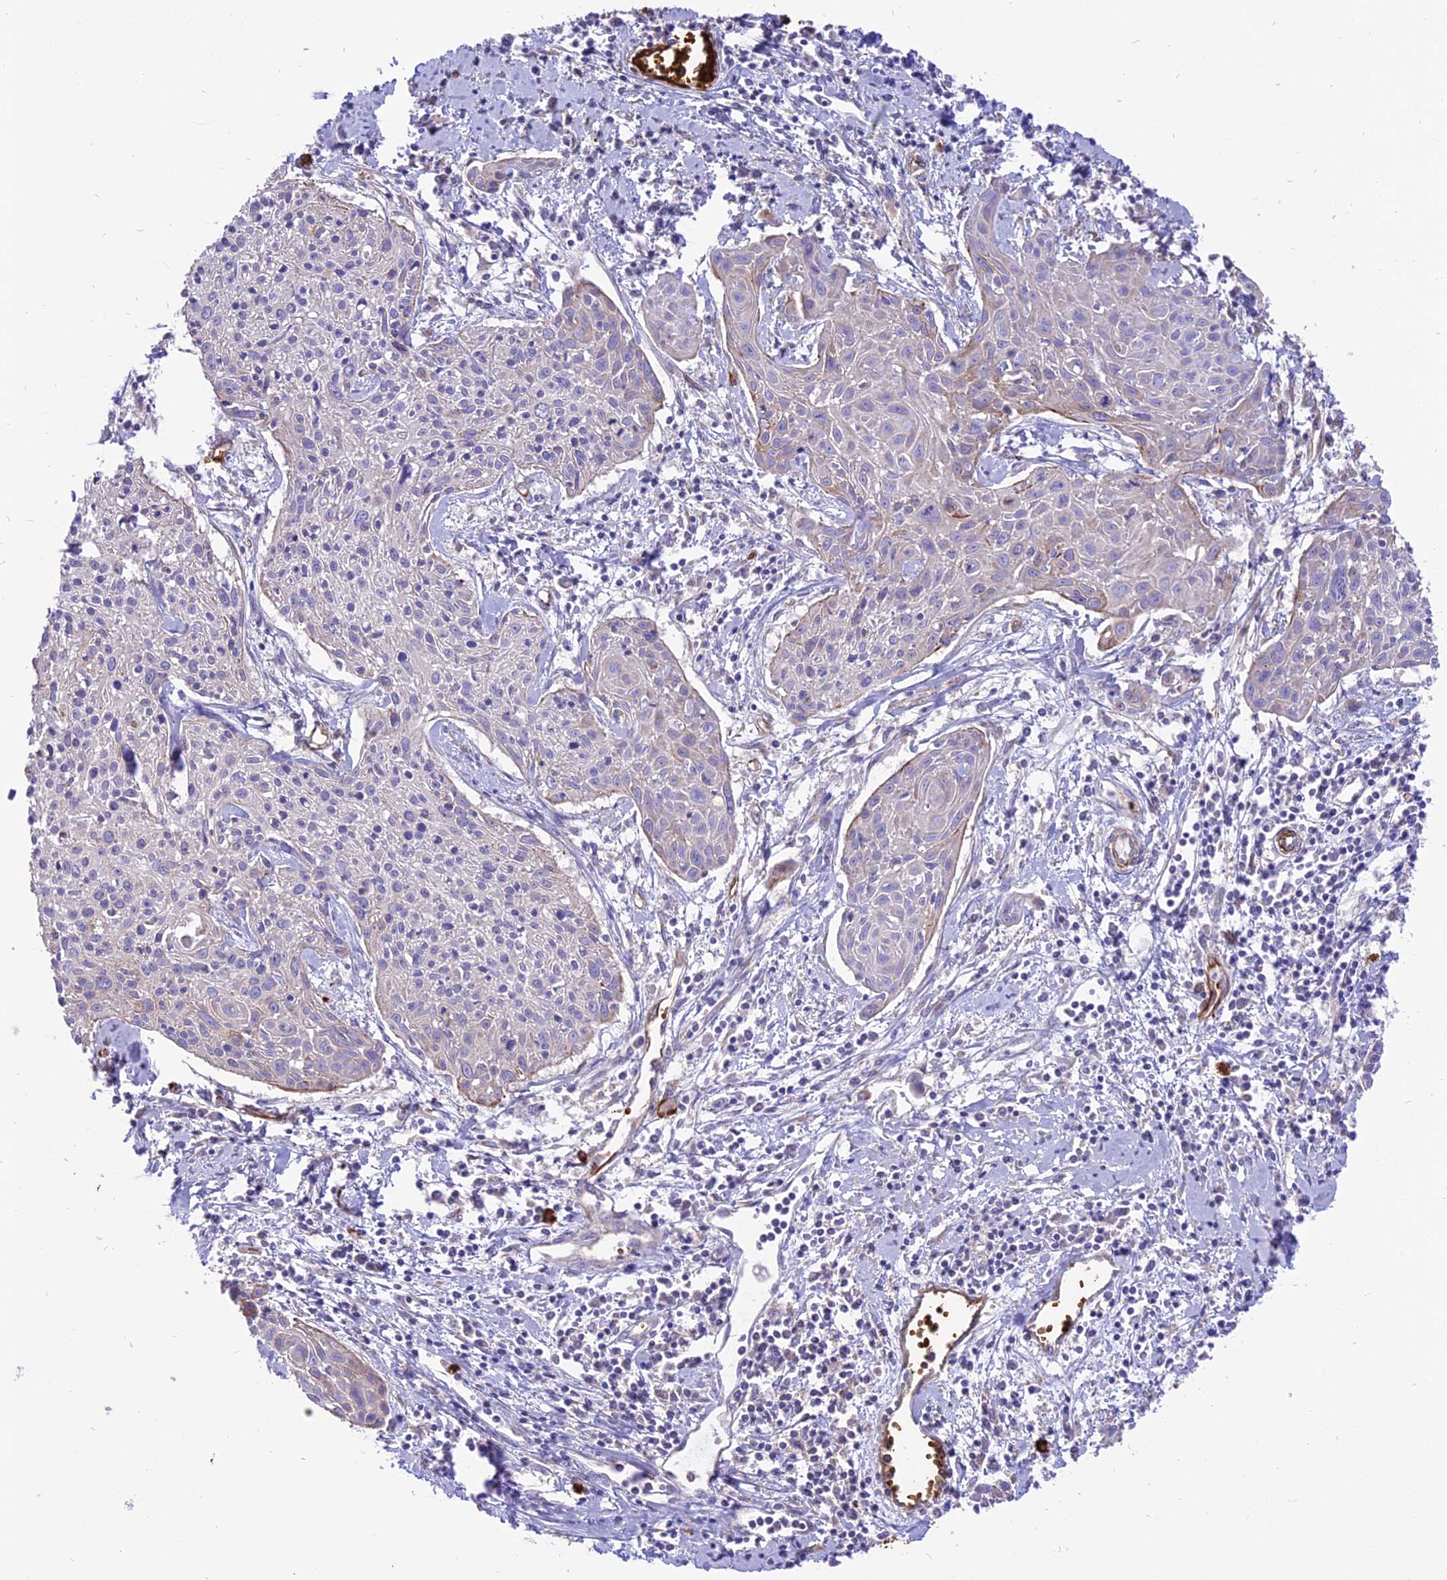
{"staining": {"intensity": "negative", "quantity": "none", "location": "none"}, "tissue": "cervical cancer", "cell_type": "Tumor cells", "image_type": "cancer", "snomed": [{"axis": "morphology", "description": "Squamous cell carcinoma, NOS"}, {"axis": "topography", "description": "Cervix"}], "caption": "Immunohistochemistry (IHC) of cervical squamous cell carcinoma displays no expression in tumor cells.", "gene": "TTC4", "patient": {"sex": "female", "age": 51}}